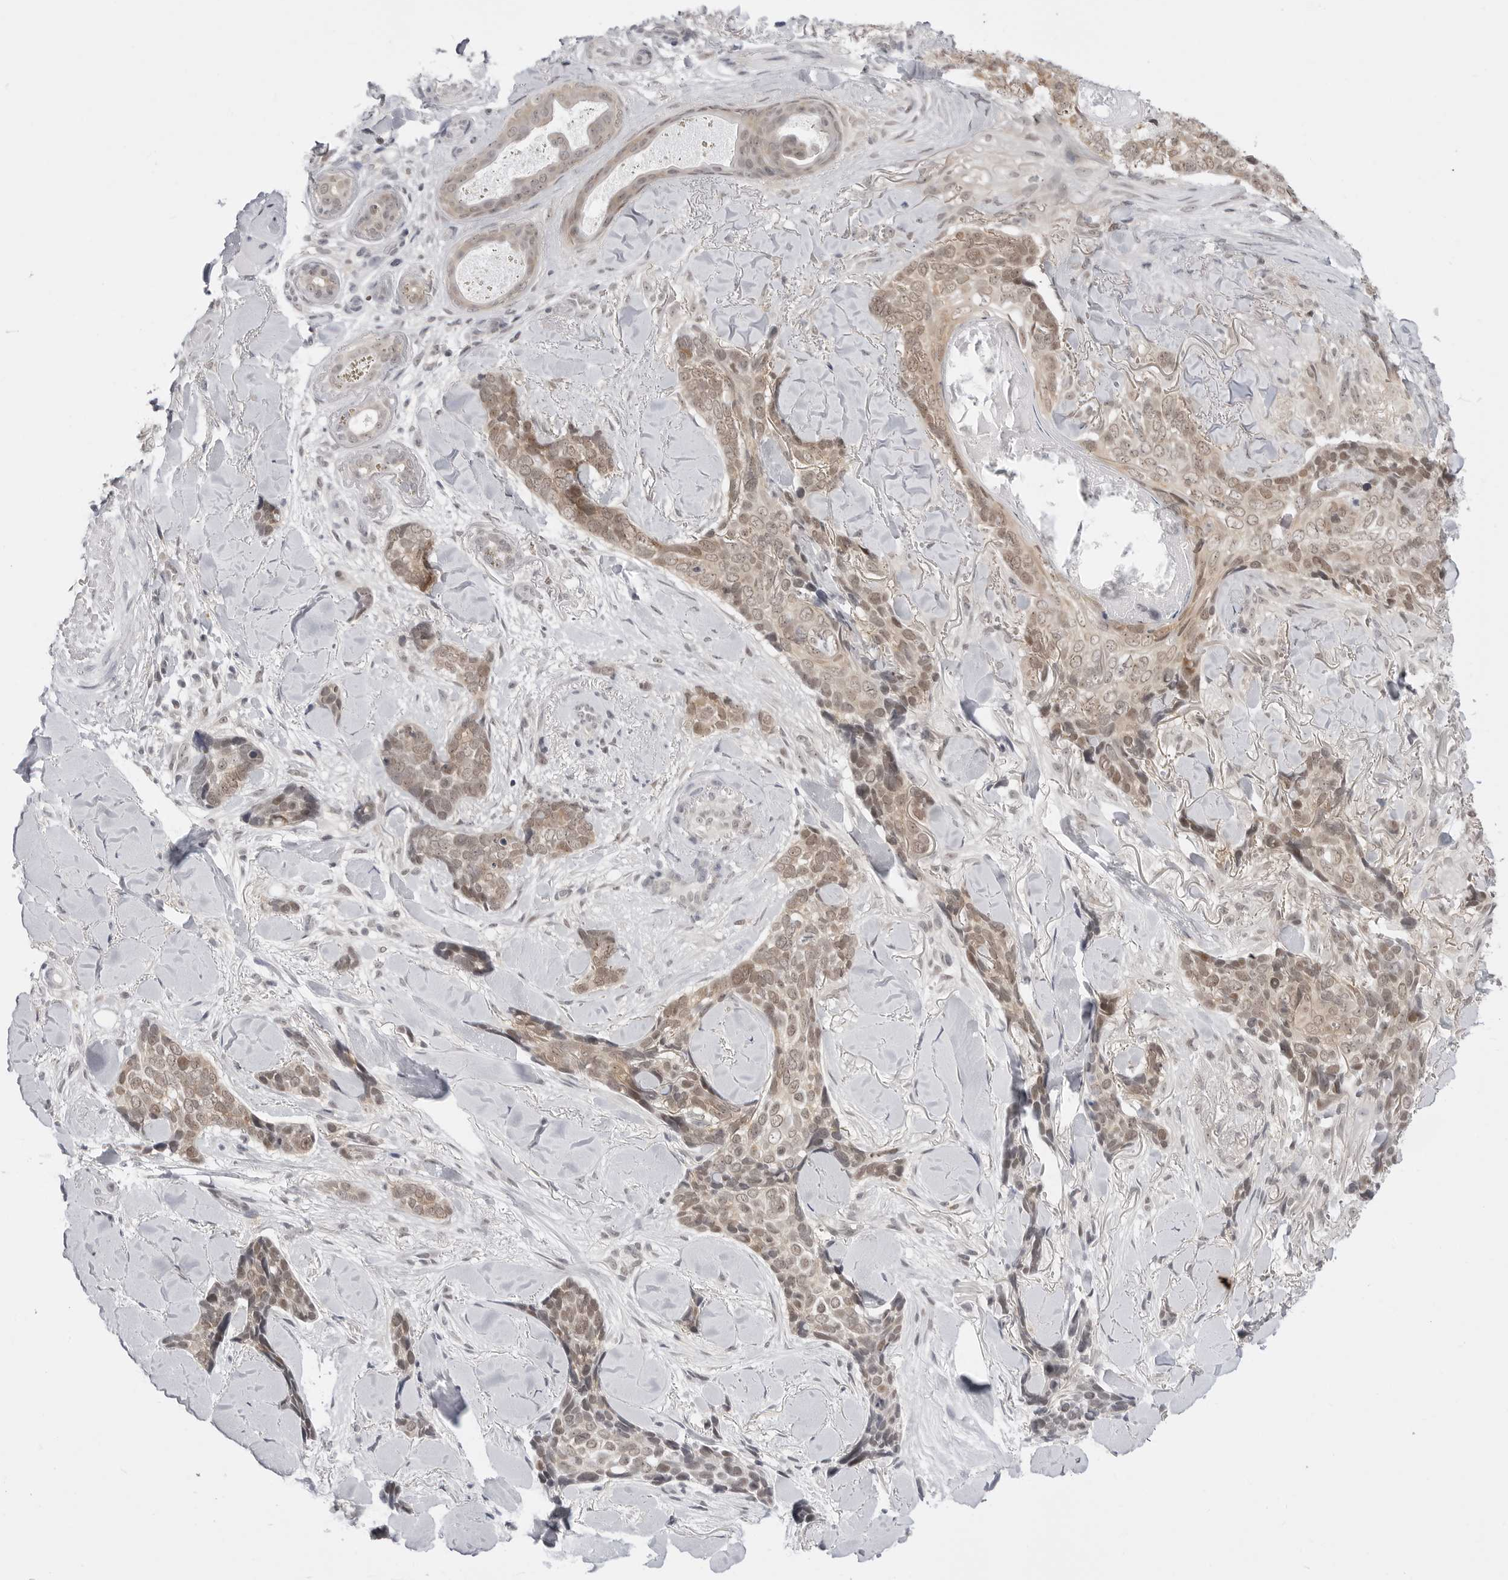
{"staining": {"intensity": "moderate", "quantity": "25%-75%", "location": "cytoplasmic/membranous,nuclear"}, "tissue": "skin cancer", "cell_type": "Tumor cells", "image_type": "cancer", "snomed": [{"axis": "morphology", "description": "Basal cell carcinoma"}, {"axis": "topography", "description": "Skin"}], "caption": "Skin basal cell carcinoma stained with immunohistochemistry (IHC) shows moderate cytoplasmic/membranous and nuclear expression in about 25%-75% of tumor cells.", "gene": "PPP2R5C", "patient": {"sex": "female", "age": 82}}